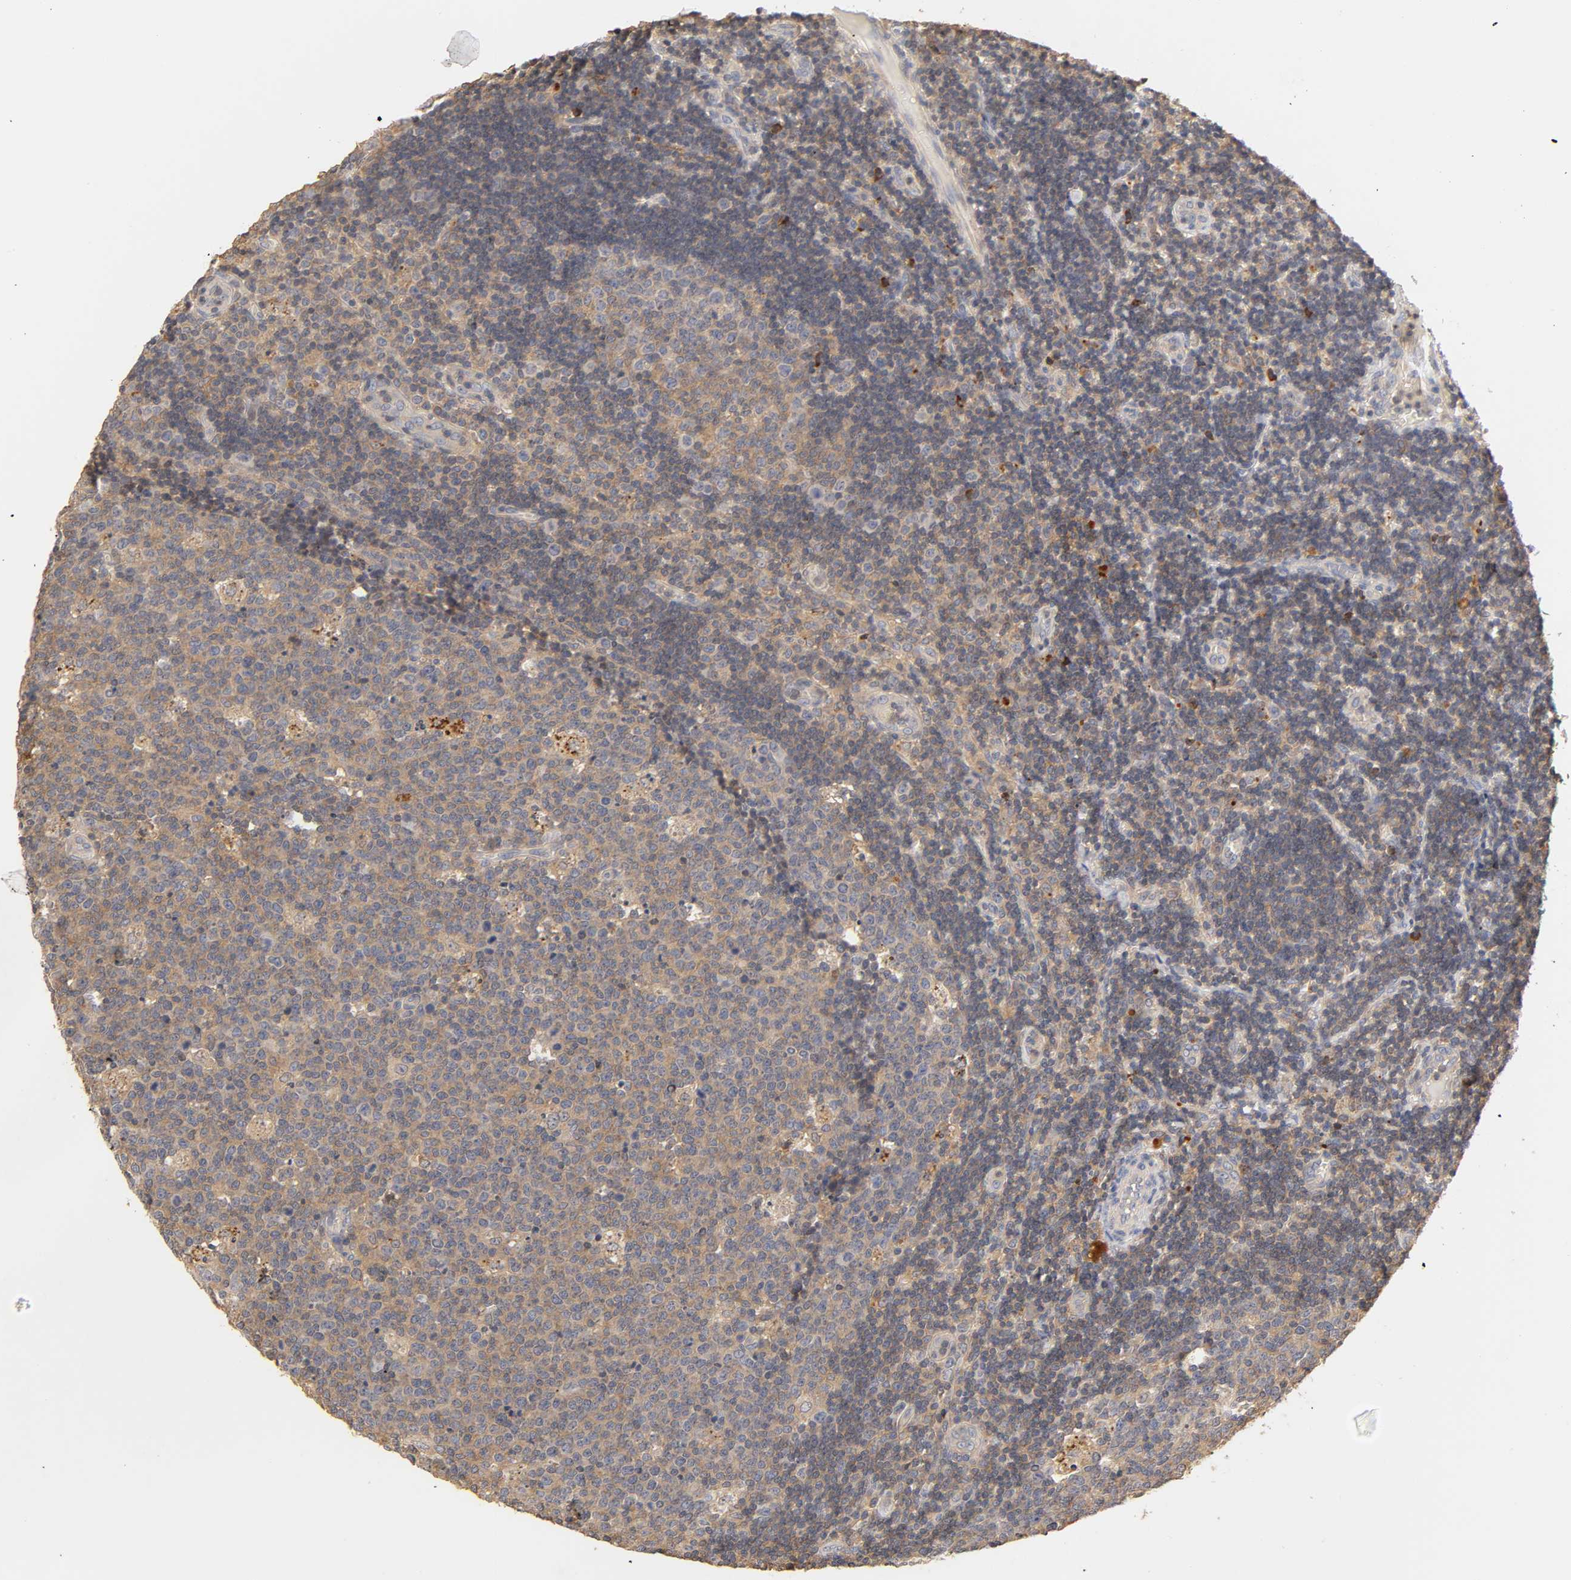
{"staining": {"intensity": "weak", "quantity": ">75%", "location": "cytoplasmic/membranous"}, "tissue": "lymph node", "cell_type": "Germinal center cells", "image_type": "normal", "snomed": [{"axis": "morphology", "description": "Normal tissue, NOS"}, {"axis": "topography", "description": "Lymph node"}, {"axis": "topography", "description": "Salivary gland"}], "caption": "Protein staining reveals weak cytoplasmic/membranous staining in about >75% of germinal center cells in benign lymph node. (Stains: DAB (3,3'-diaminobenzidine) in brown, nuclei in blue, Microscopy: brightfield microscopy at high magnification).", "gene": "RHOA", "patient": {"sex": "male", "age": 8}}